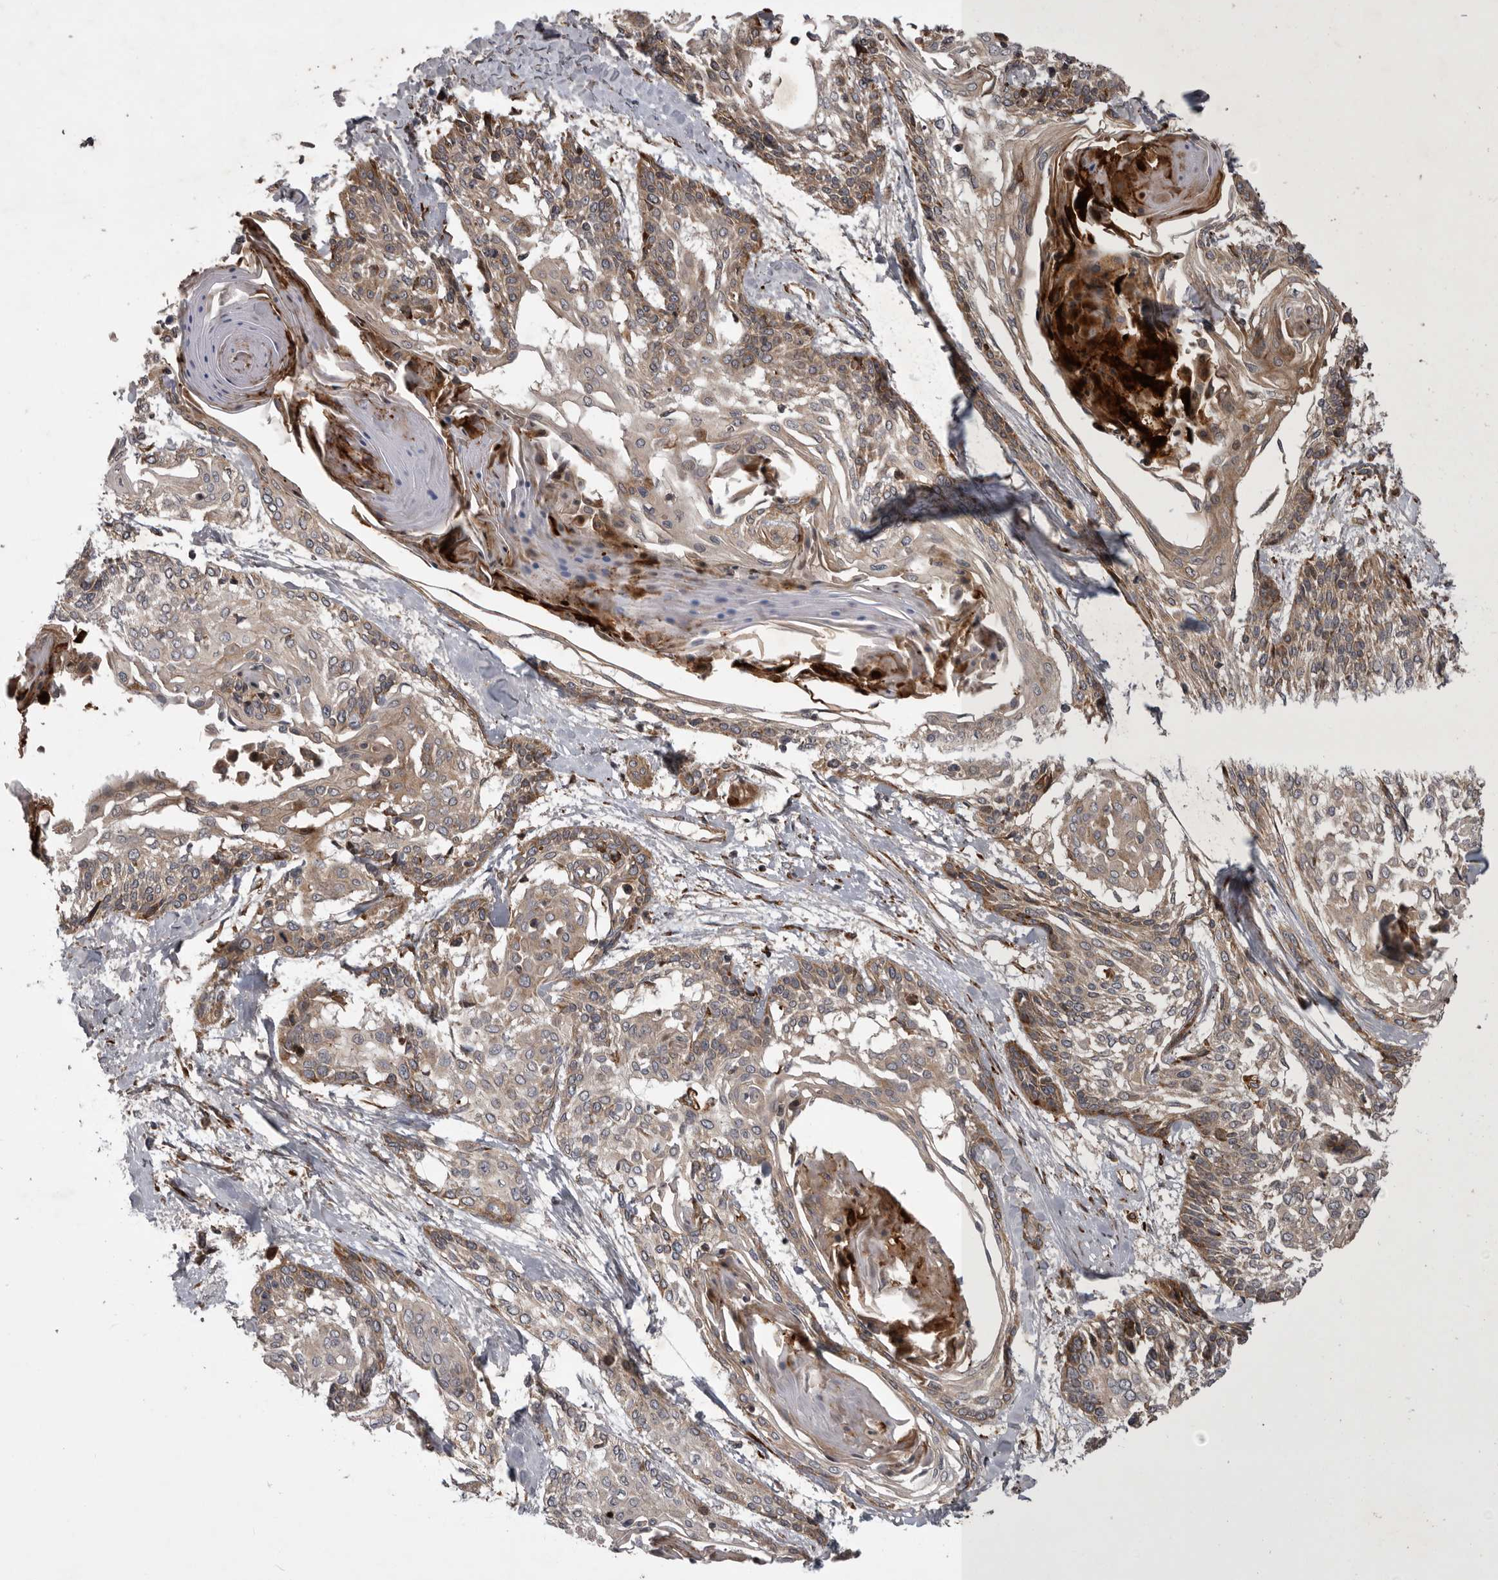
{"staining": {"intensity": "moderate", "quantity": "<25%", "location": "cytoplasmic/membranous"}, "tissue": "cervical cancer", "cell_type": "Tumor cells", "image_type": "cancer", "snomed": [{"axis": "morphology", "description": "Squamous cell carcinoma, NOS"}, {"axis": "topography", "description": "Cervix"}], "caption": "Tumor cells exhibit moderate cytoplasmic/membranous positivity in about <25% of cells in cervical cancer (squamous cell carcinoma). The protein of interest is shown in brown color, while the nuclei are stained blue.", "gene": "RAB3GAP2", "patient": {"sex": "female", "age": 57}}